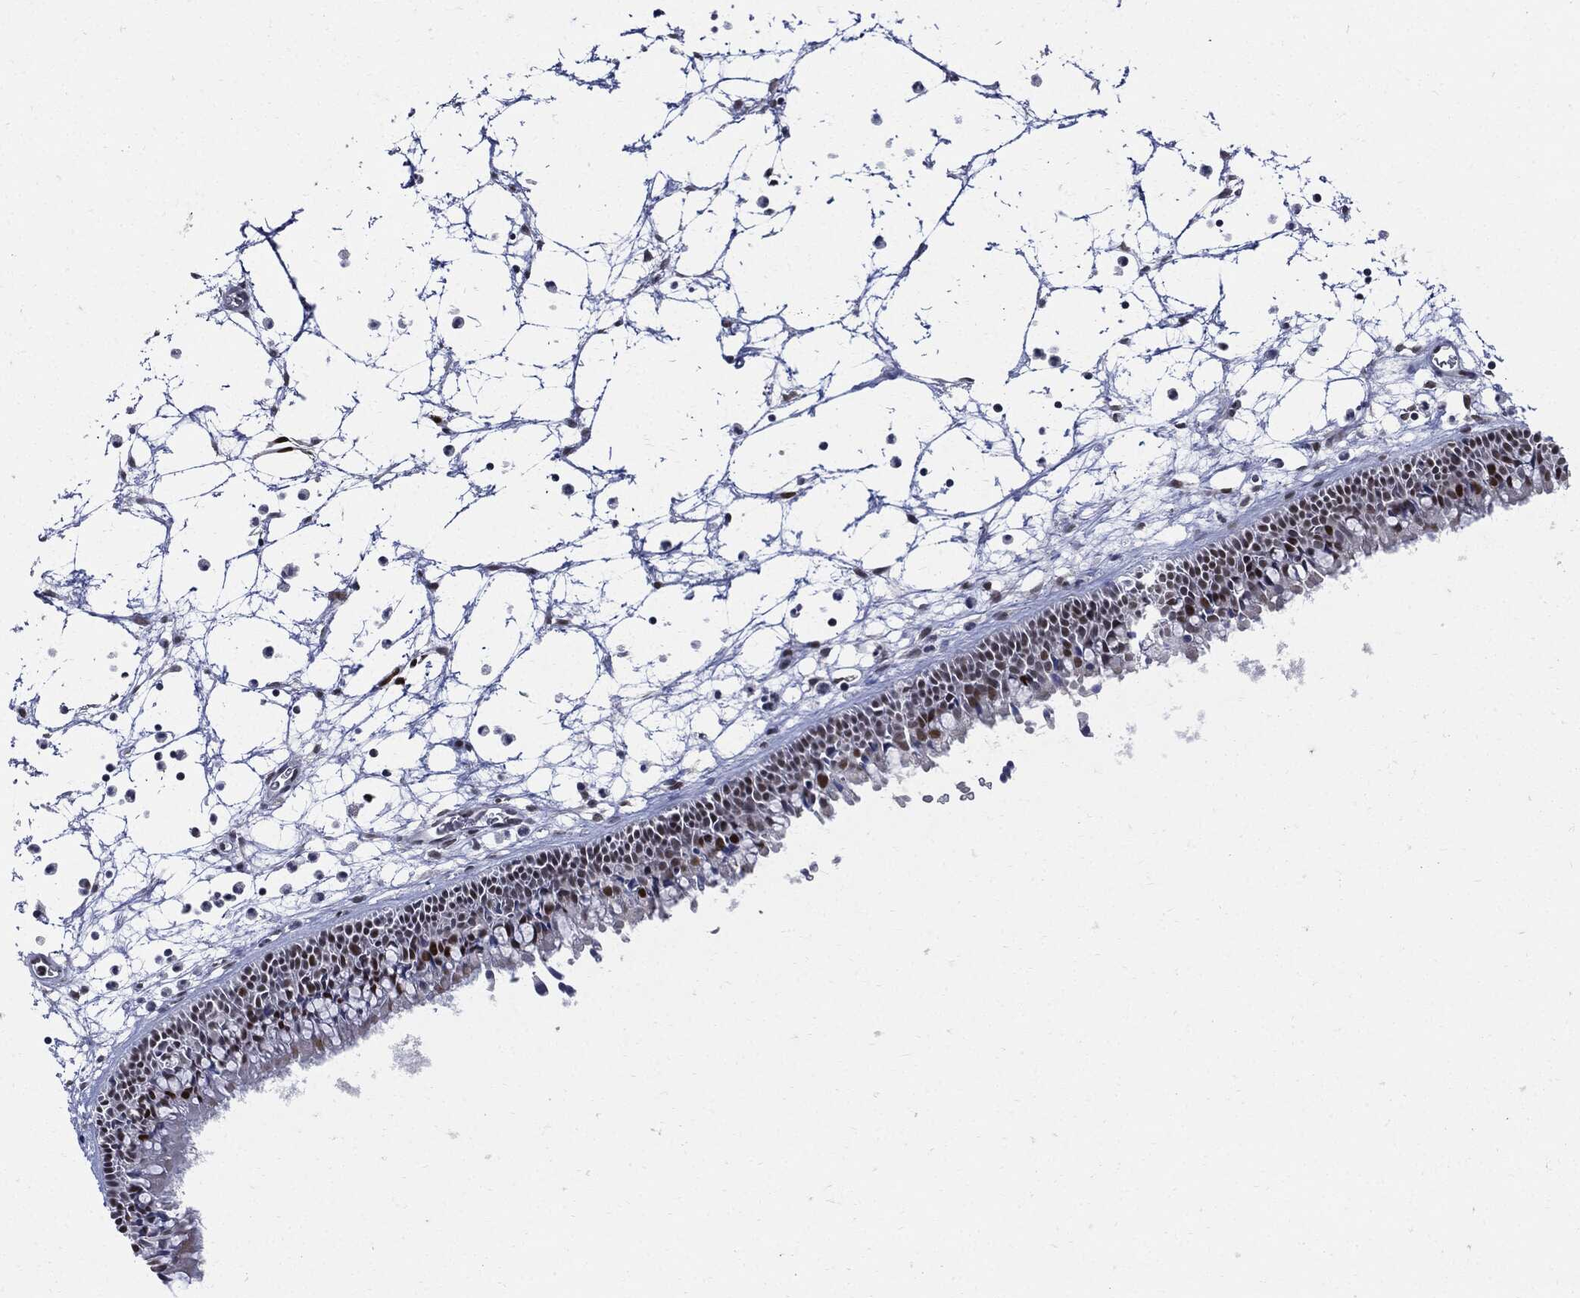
{"staining": {"intensity": "strong", "quantity": "<25%", "location": "nuclear"}, "tissue": "nasopharynx", "cell_type": "Respiratory epithelial cells", "image_type": "normal", "snomed": [{"axis": "morphology", "description": "Normal tissue, NOS"}, {"axis": "topography", "description": "Nasopharynx"}], "caption": "The image demonstrates a brown stain indicating the presence of a protein in the nuclear of respiratory epithelial cells in nasopharynx.", "gene": "PCNA", "patient": {"sex": "male", "age": 58}}